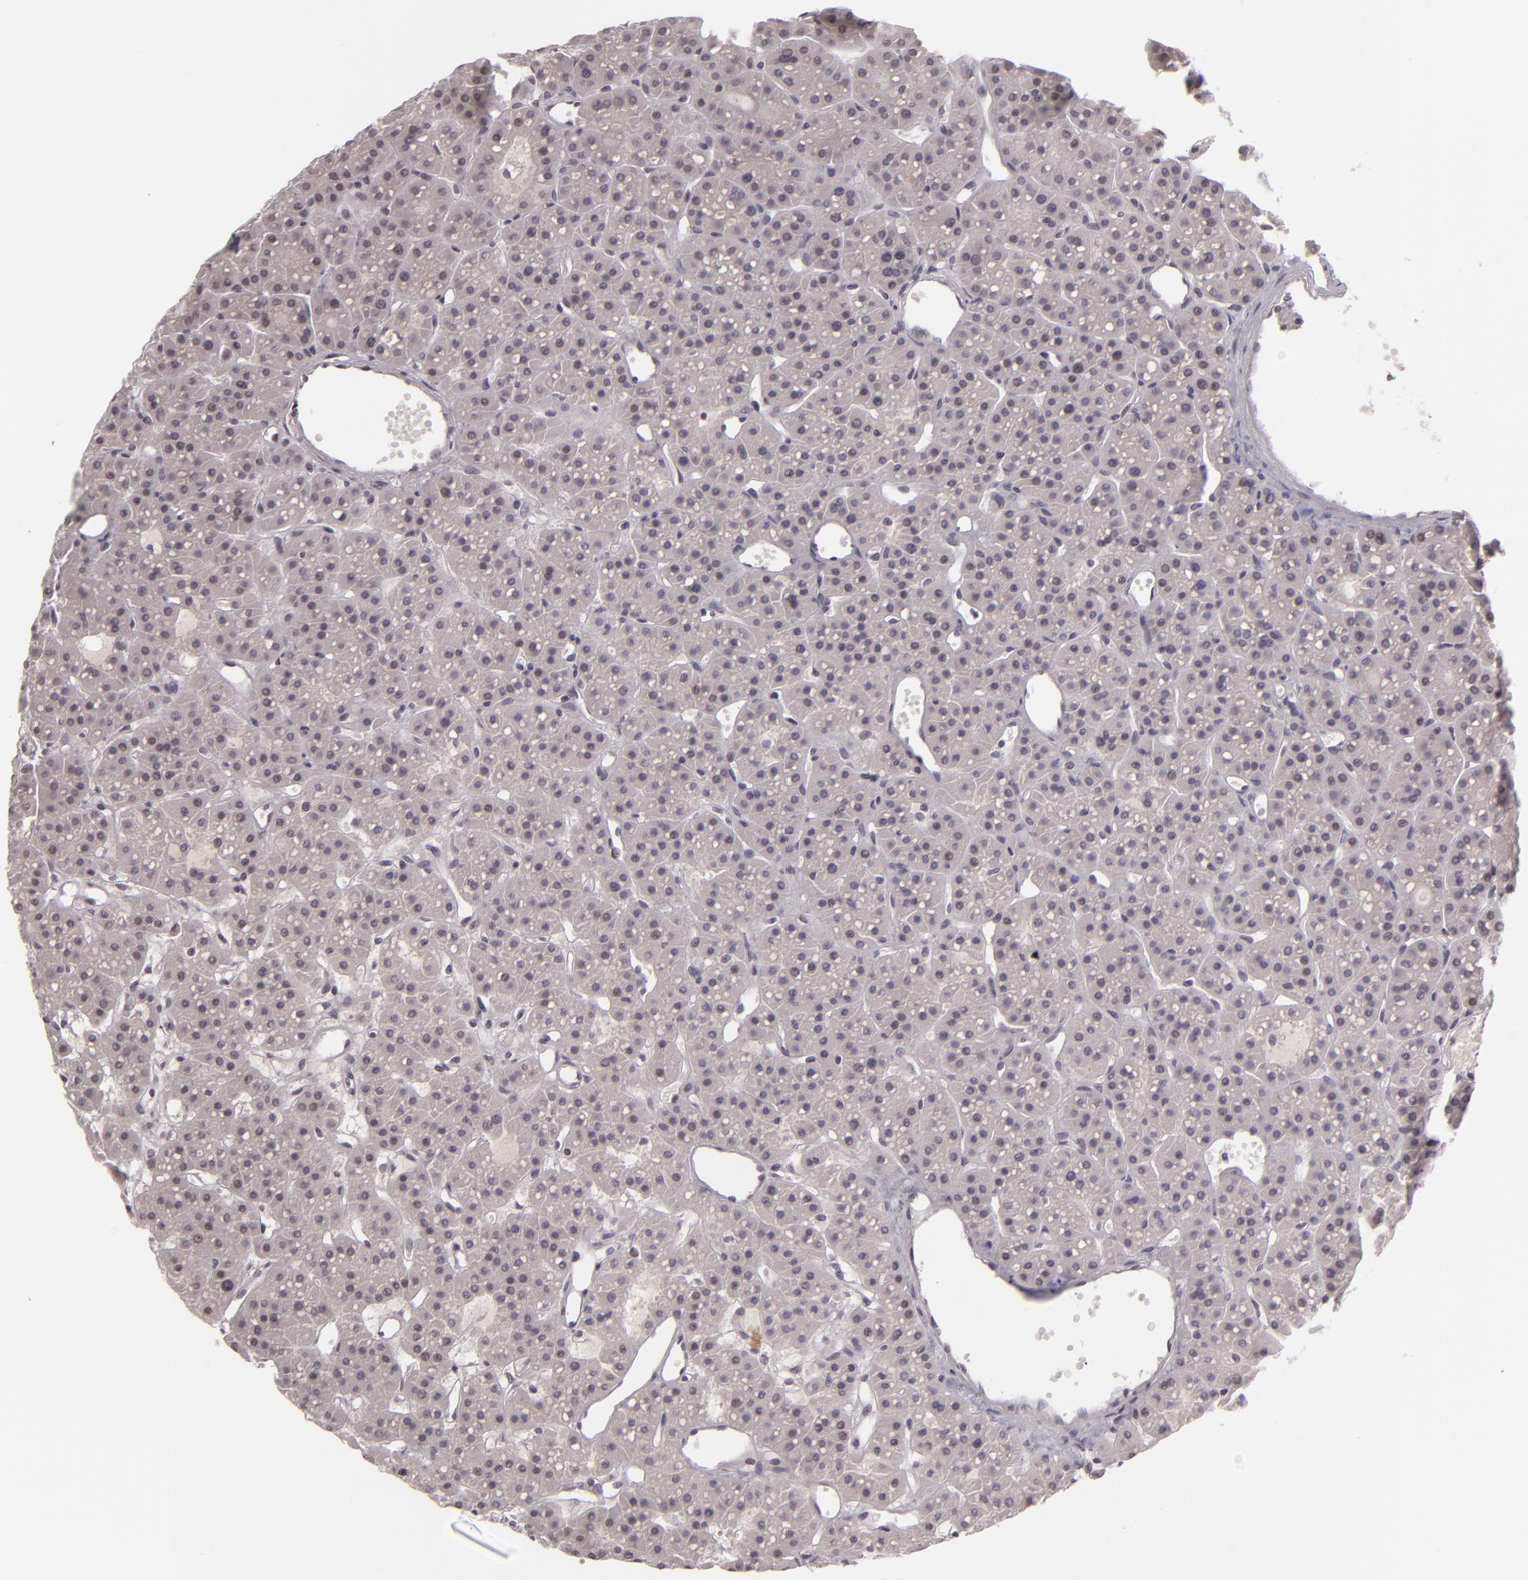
{"staining": {"intensity": "weak", "quantity": "<25%", "location": "nuclear"}, "tissue": "parathyroid gland", "cell_type": "Glandular cells", "image_type": "normal", "snomed": [{"axis": "morphology", "description": "Normal tissue, NOS"}, {"axis": "topography", "description": "Parathyroid gland"}], "caption": "Glandular cells are negative for protein expression in benign human parathyroid gland. (DAB (3,3'-diaminobenzidine) immunohistochemistry (IHC) with hematoxylin counter stain).", "gene": "ZNF205", "patient": {"sex": "female", "age": 76}}